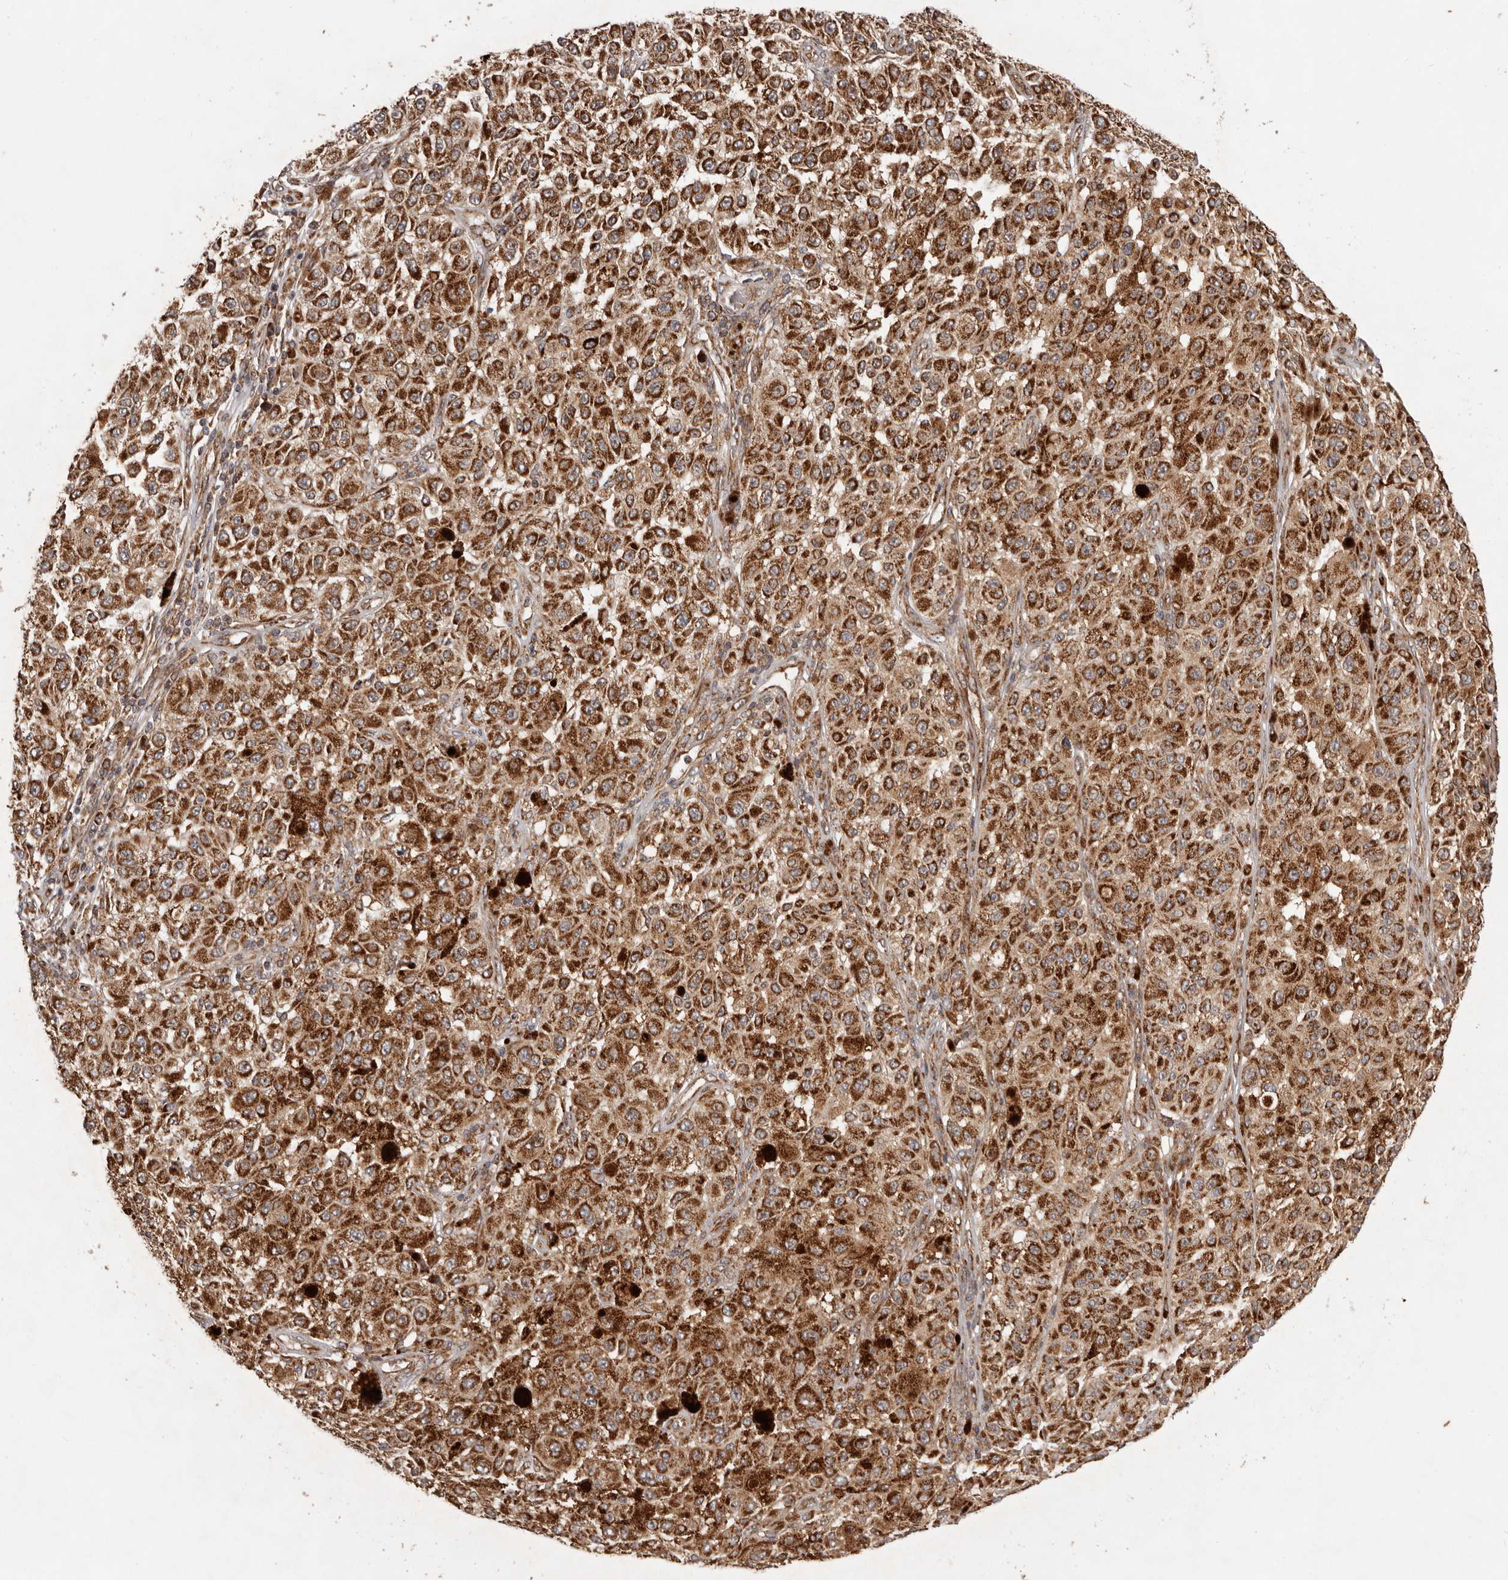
{"staining": {"intensity": "strong", "quantity": ">75%", "location": "cytoplasmic/membranous"}, "tissue": "melanoma", "cell_type": "Tumor cells", "image_type": "cancer", "snomed": [{"axis": "morphology", "description": "Malignant melanoma, NOS"}, {"axis": "topography", "description": "Skin"}], "caption": "Melanoma tissue displays strong cytoplasmic/membranous staining in about >75% of tumor cells Nuclei are stained in blue.", "gene": "MRPS10", "patient": {"sex": "female", "age": 64}}